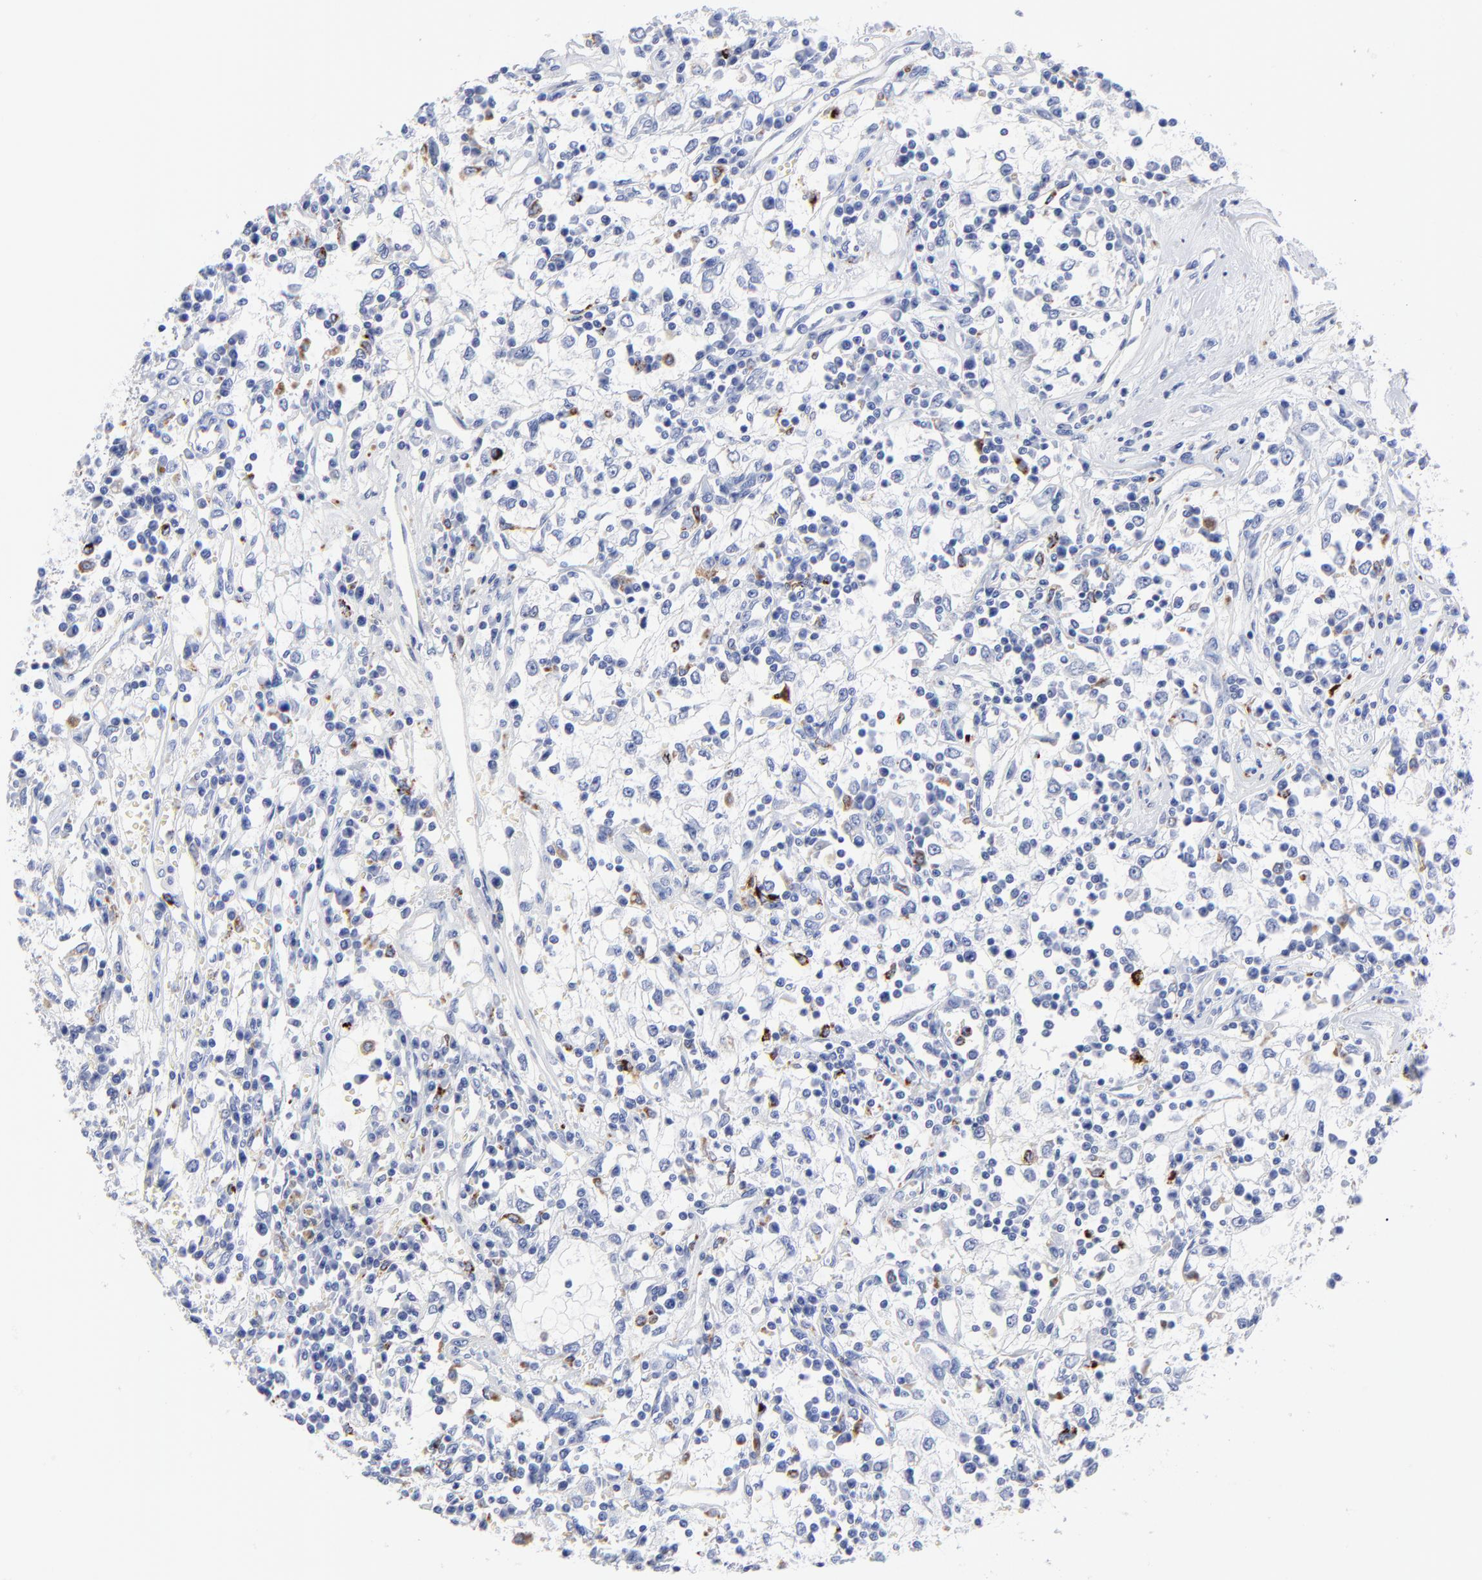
{"staining": {"intensity": "moderate", "quantity": "<25%", "location": "cytoplasmic/membranous"}, "tissue": "renal cancer", "cell_type": "Tumor cells", "image_type": "cancer", "snomed": [{"axis": "morphology", "description": "Adenocarcinoma, NOS"}, {"axis": "topography", "description": "Kidney"}], "caption": "Human renal cancer (adenocarcinoma) stained with a brown dye exhibits moderate cytoplasmic/membranous positive expression in about <25% of tumor cells.", "gene": "CPVL", "patient": {"sex": "male", "age": 82}}